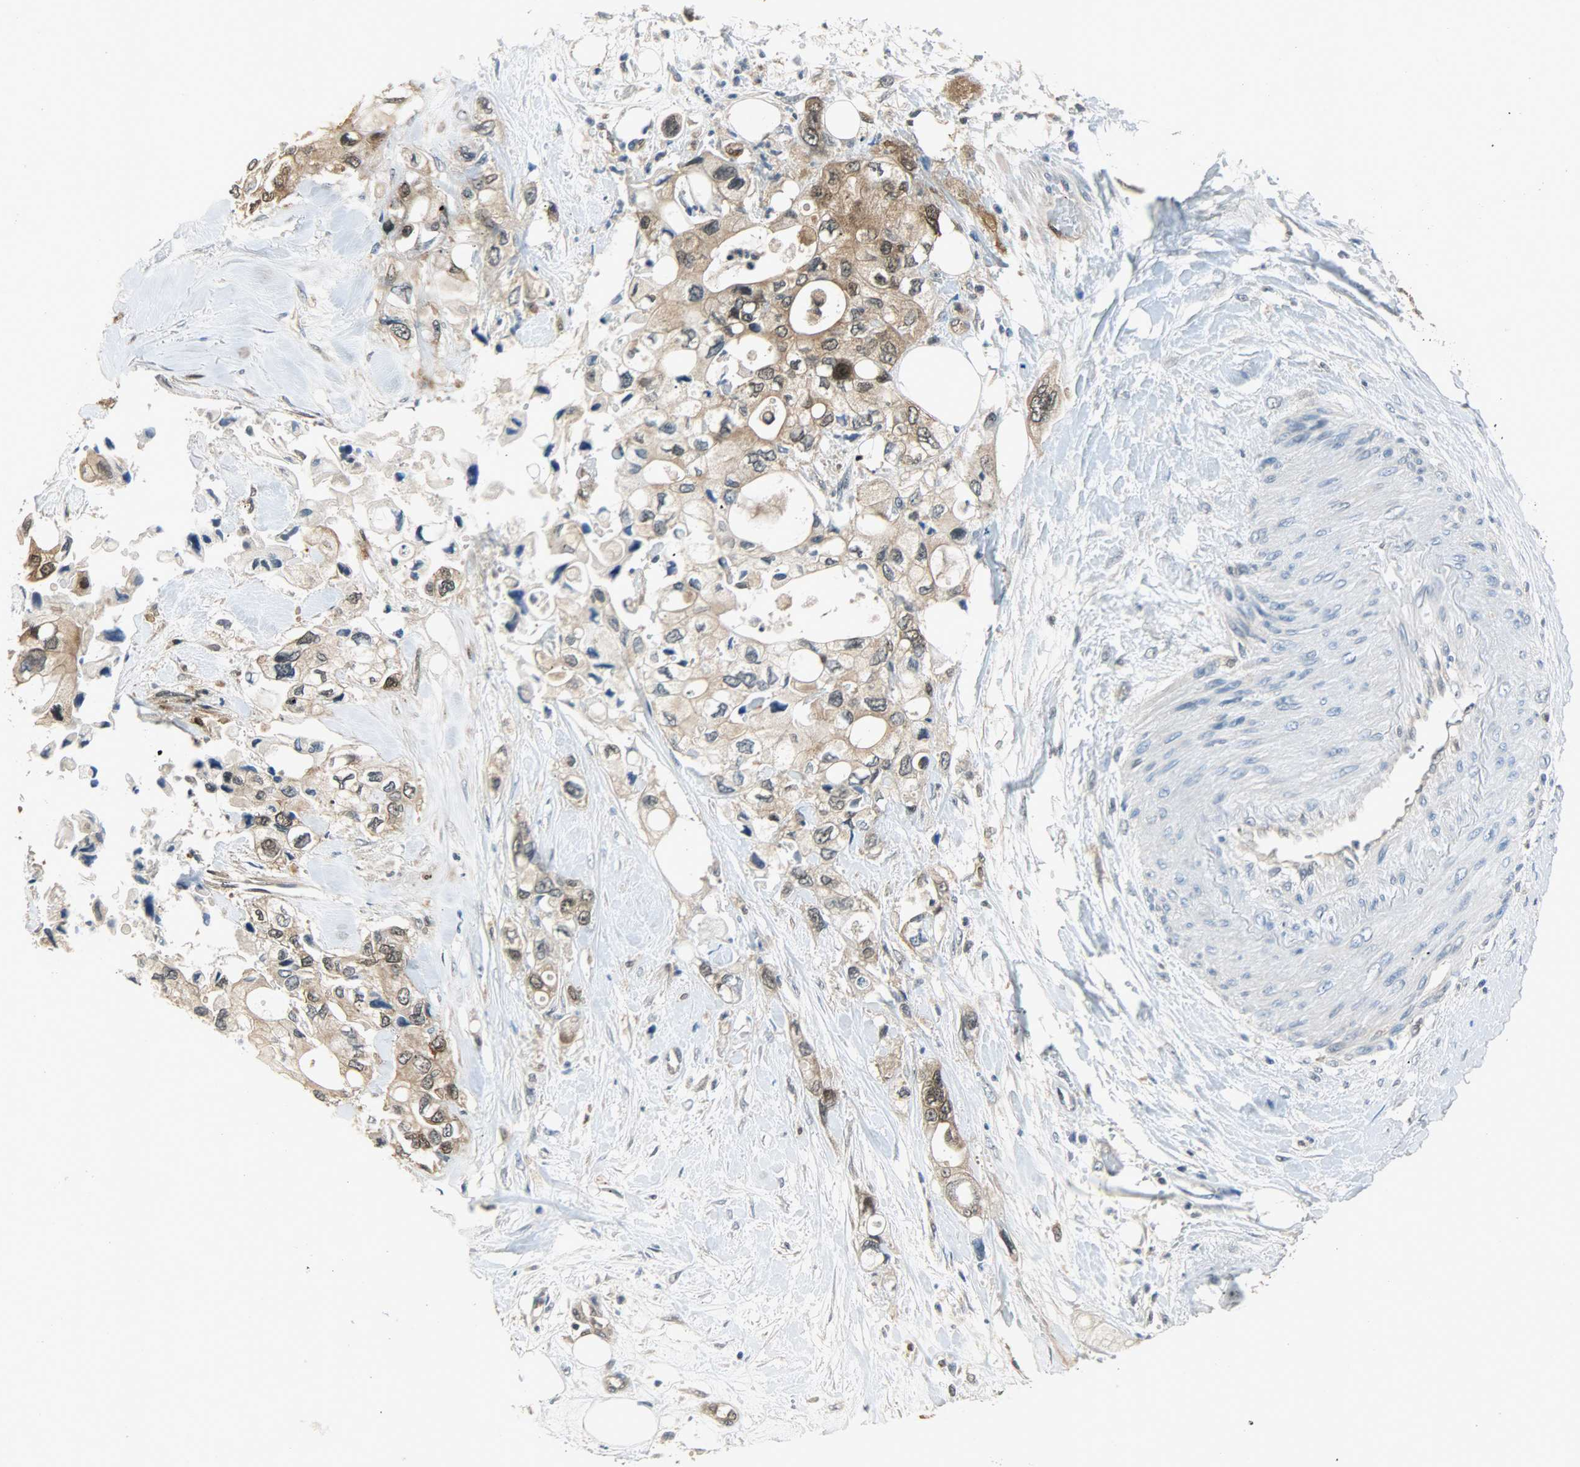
{"staining": {"intensity": "strong", "quantity": ">75%", "location": "cytoplasmic/membranous,nuclear"}, "tissue": "pancreatic cancer", "cell_type": "Tumor cells", "image_type": "cancer", "snomed": [{"axis": "morphology", "description": "Adenocarcinoma, NOS"}, {"axis": "topography", "description": "Pancreas"}], "caption": "IHC staining of pancreatic cancer, which displays high levels of strong cytoplasmic/membranous and nuclear positivity in about >75% of tumor cells indicating strong cytoplasmic/membranous and nuclear protein expression. The staining was performed using DAB (brown) for protein detection and nuclei were counterstained in hematoxylin (blue).", "gene": "EIF4EBP1", "patient": {"sex": "male", "age": 70}}